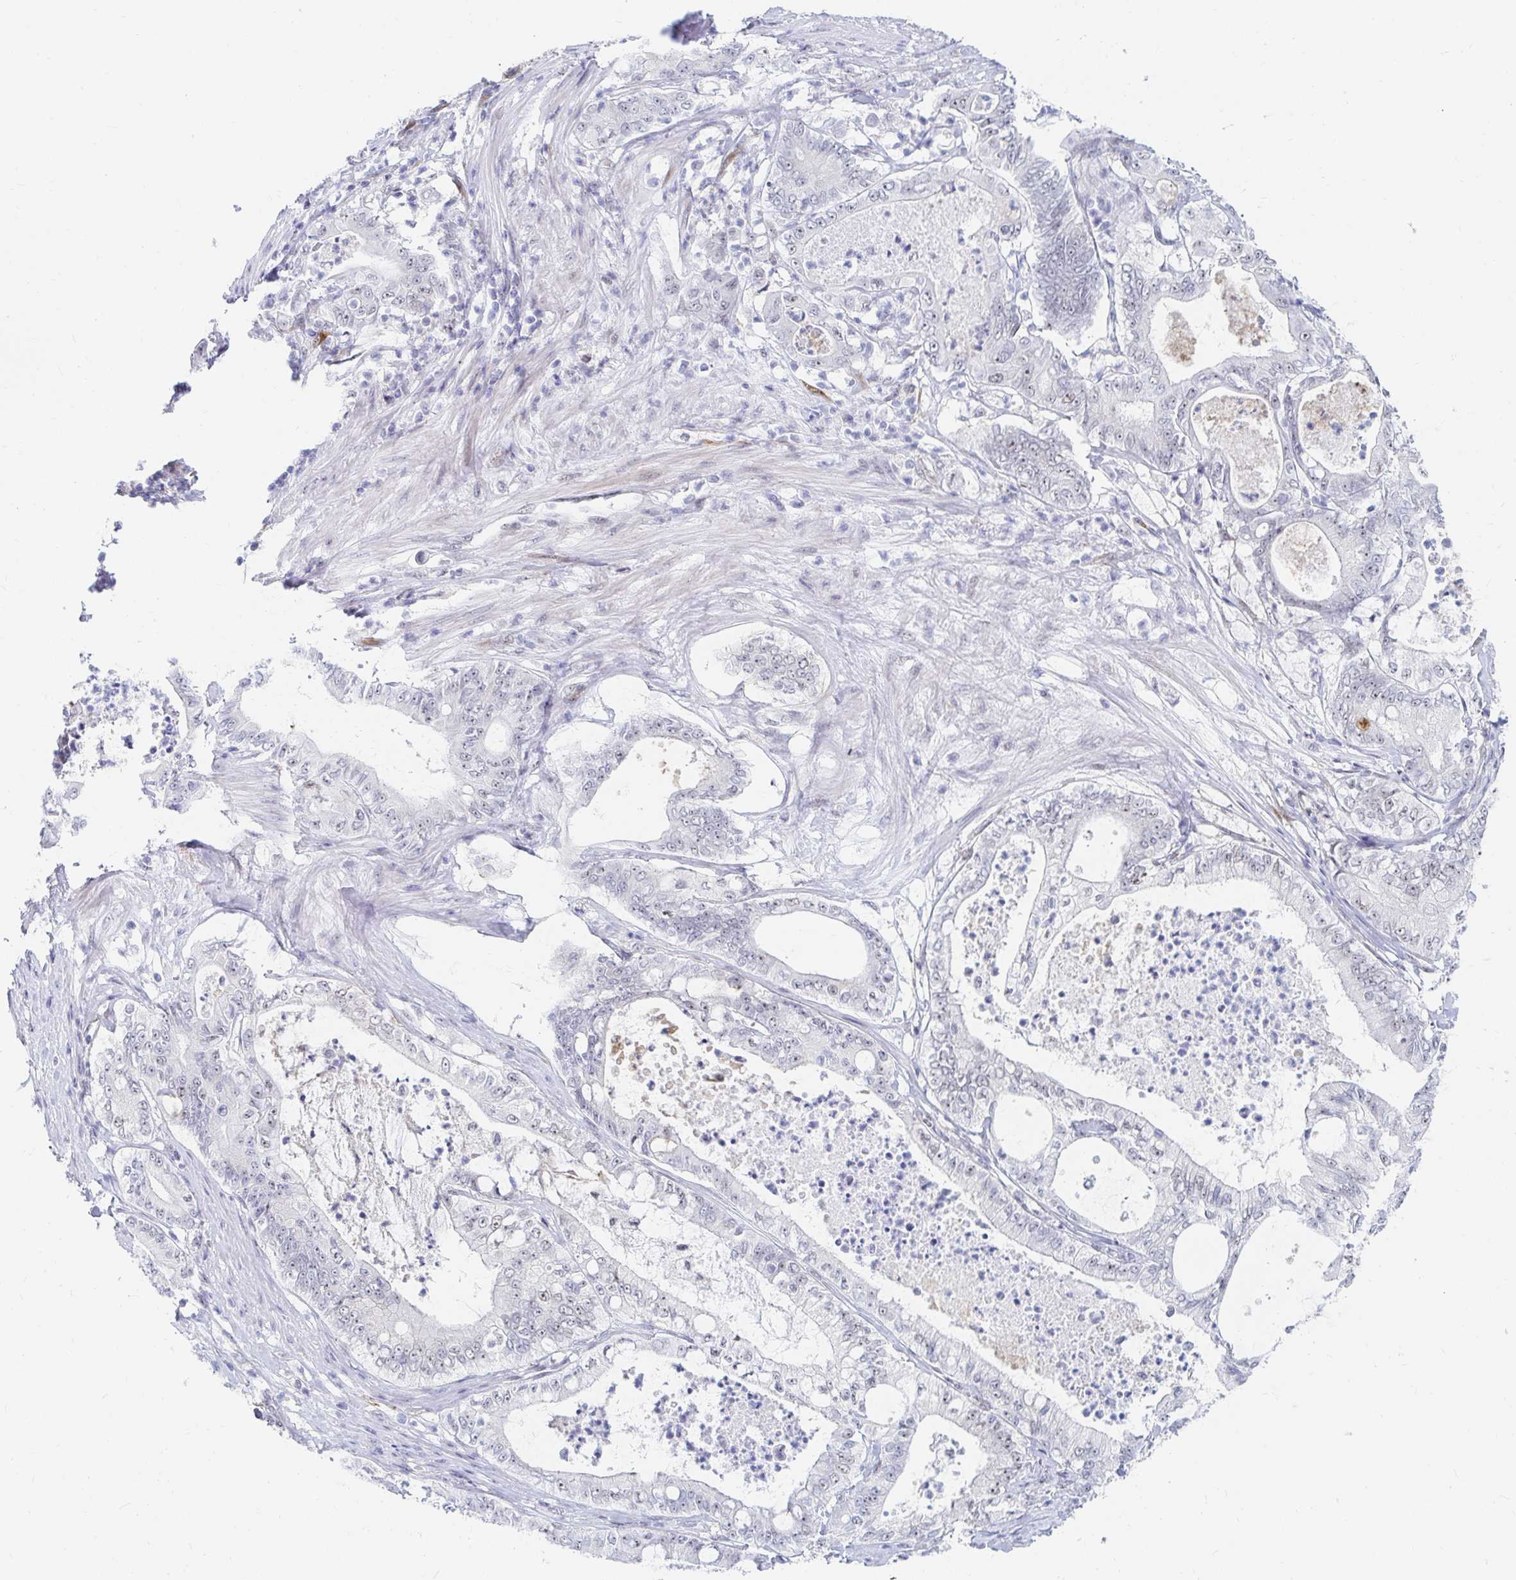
{"staining": {"intensity": "weak", "quantity": "<25%", "location": "nuclear"}, "tissue": "pancreatic cancer", "cell_type": "Tumor cells", "image_type": "cancer", "snomed": [{"axis": "morphology", "description": "Adenocarcinoma, NOS"}, {"axis": "topography", "description": "Pancreas"}], "caption": "Tumor cells are negative for brown protein staining in pancreatic adenocarcinoma. (DAB immunohistochemistry (IHC) visualized using brightfield microscopy, high magnification).", "gene": "COL28A1", "patient": {"sex": "male", "age": 71}}